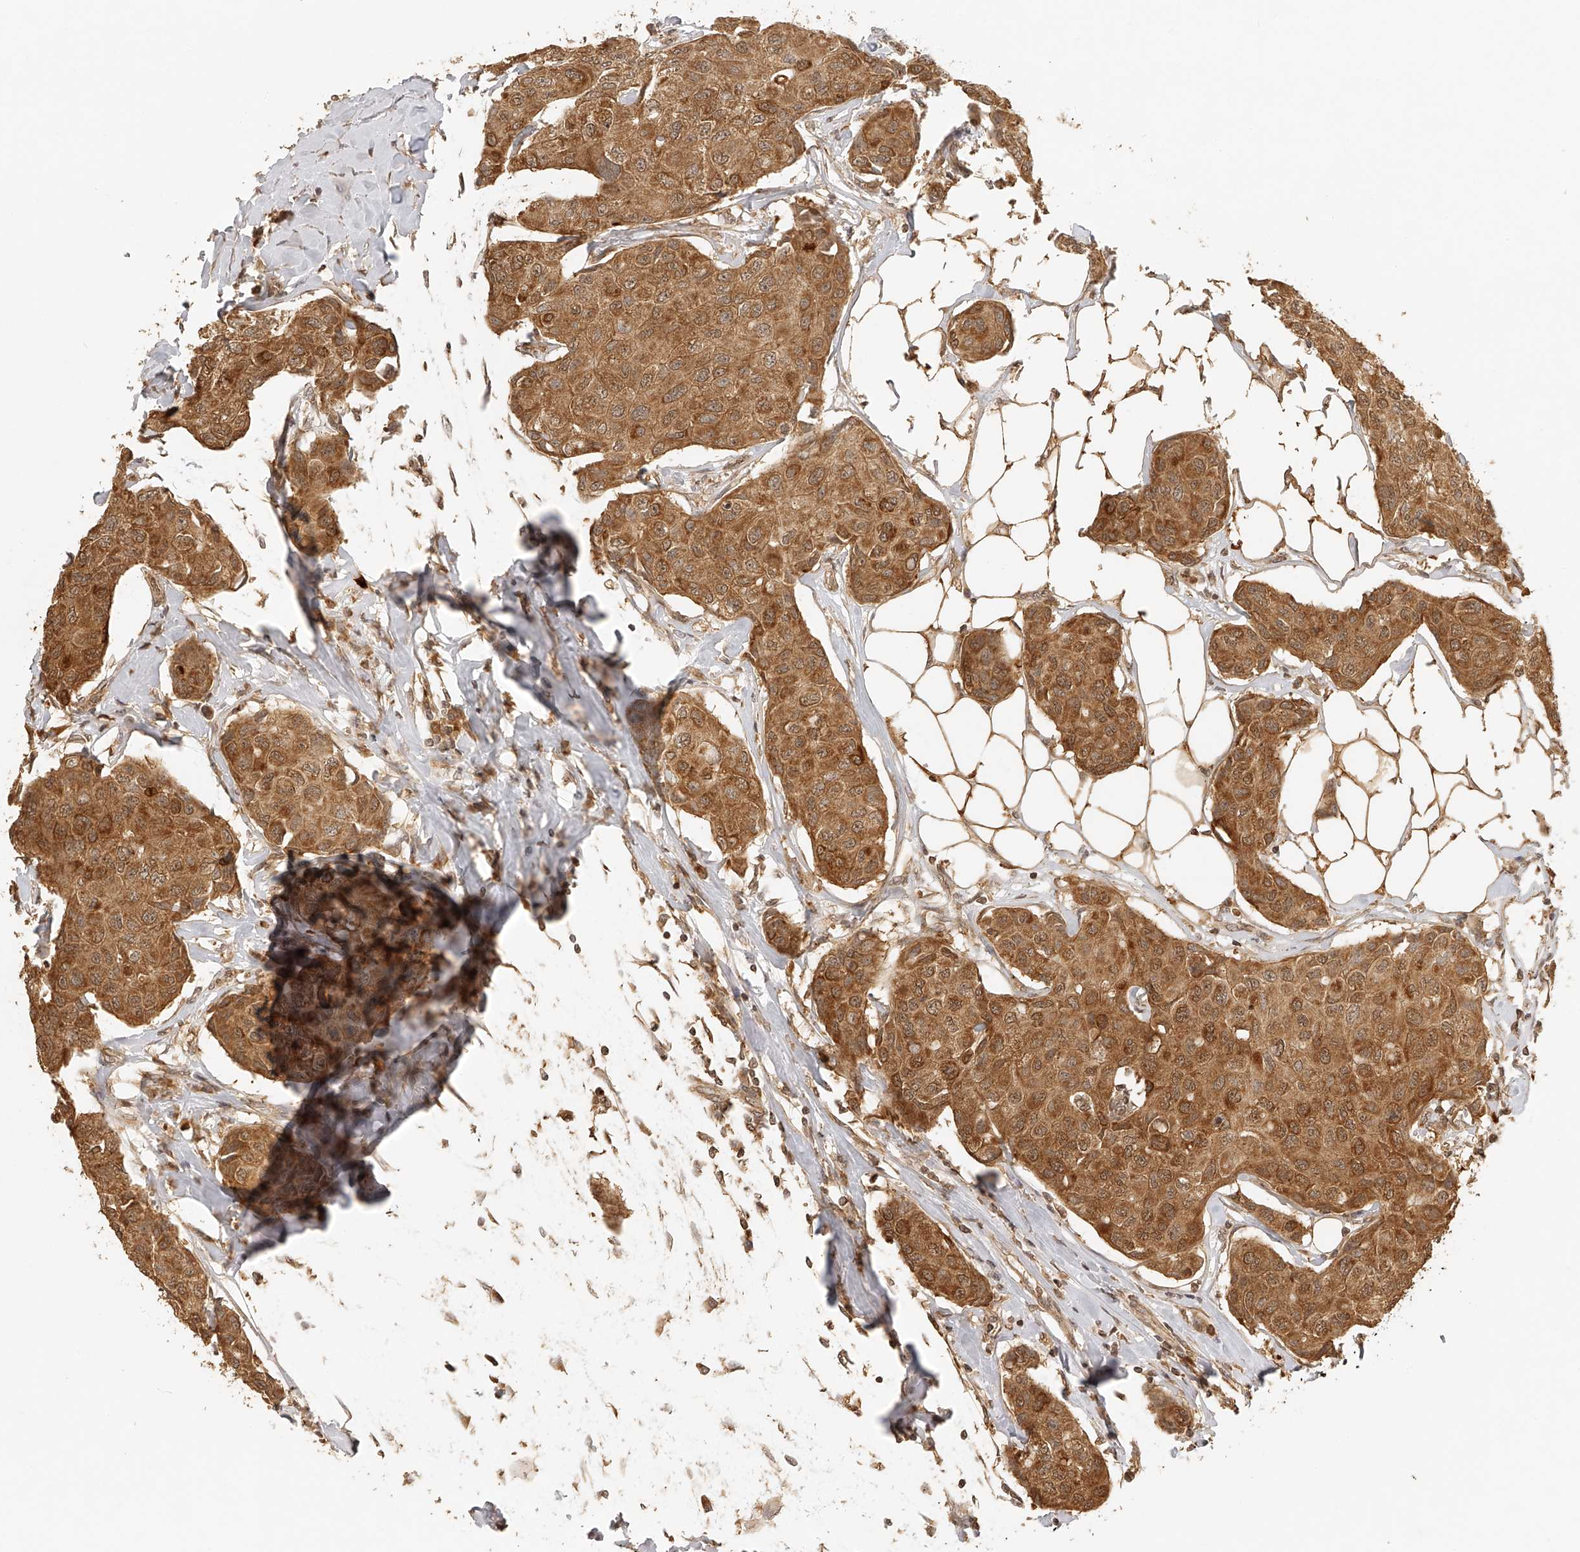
{"staining": {"intensity": "moderate", "quantity": ">75%", "location": "cytoplasmic/membranous"}, "tissue": "breast cancer", "cell_type": "Tumor cells", "image_type": "cancer", "snomed": [{"axis": "morphology", "description": "Duct carcinoma"}, {"axis": "topography", "description": "Breast"}], "caption": "Infiltrating ductal carcinoma (breast) stained with a brown dye reveals moderate cytoplasmic/membranous positive positivity in approximately >75% of tumor cells.", "gene": "BCL2L11", "patient": {"sex": "female", "age": 80}}